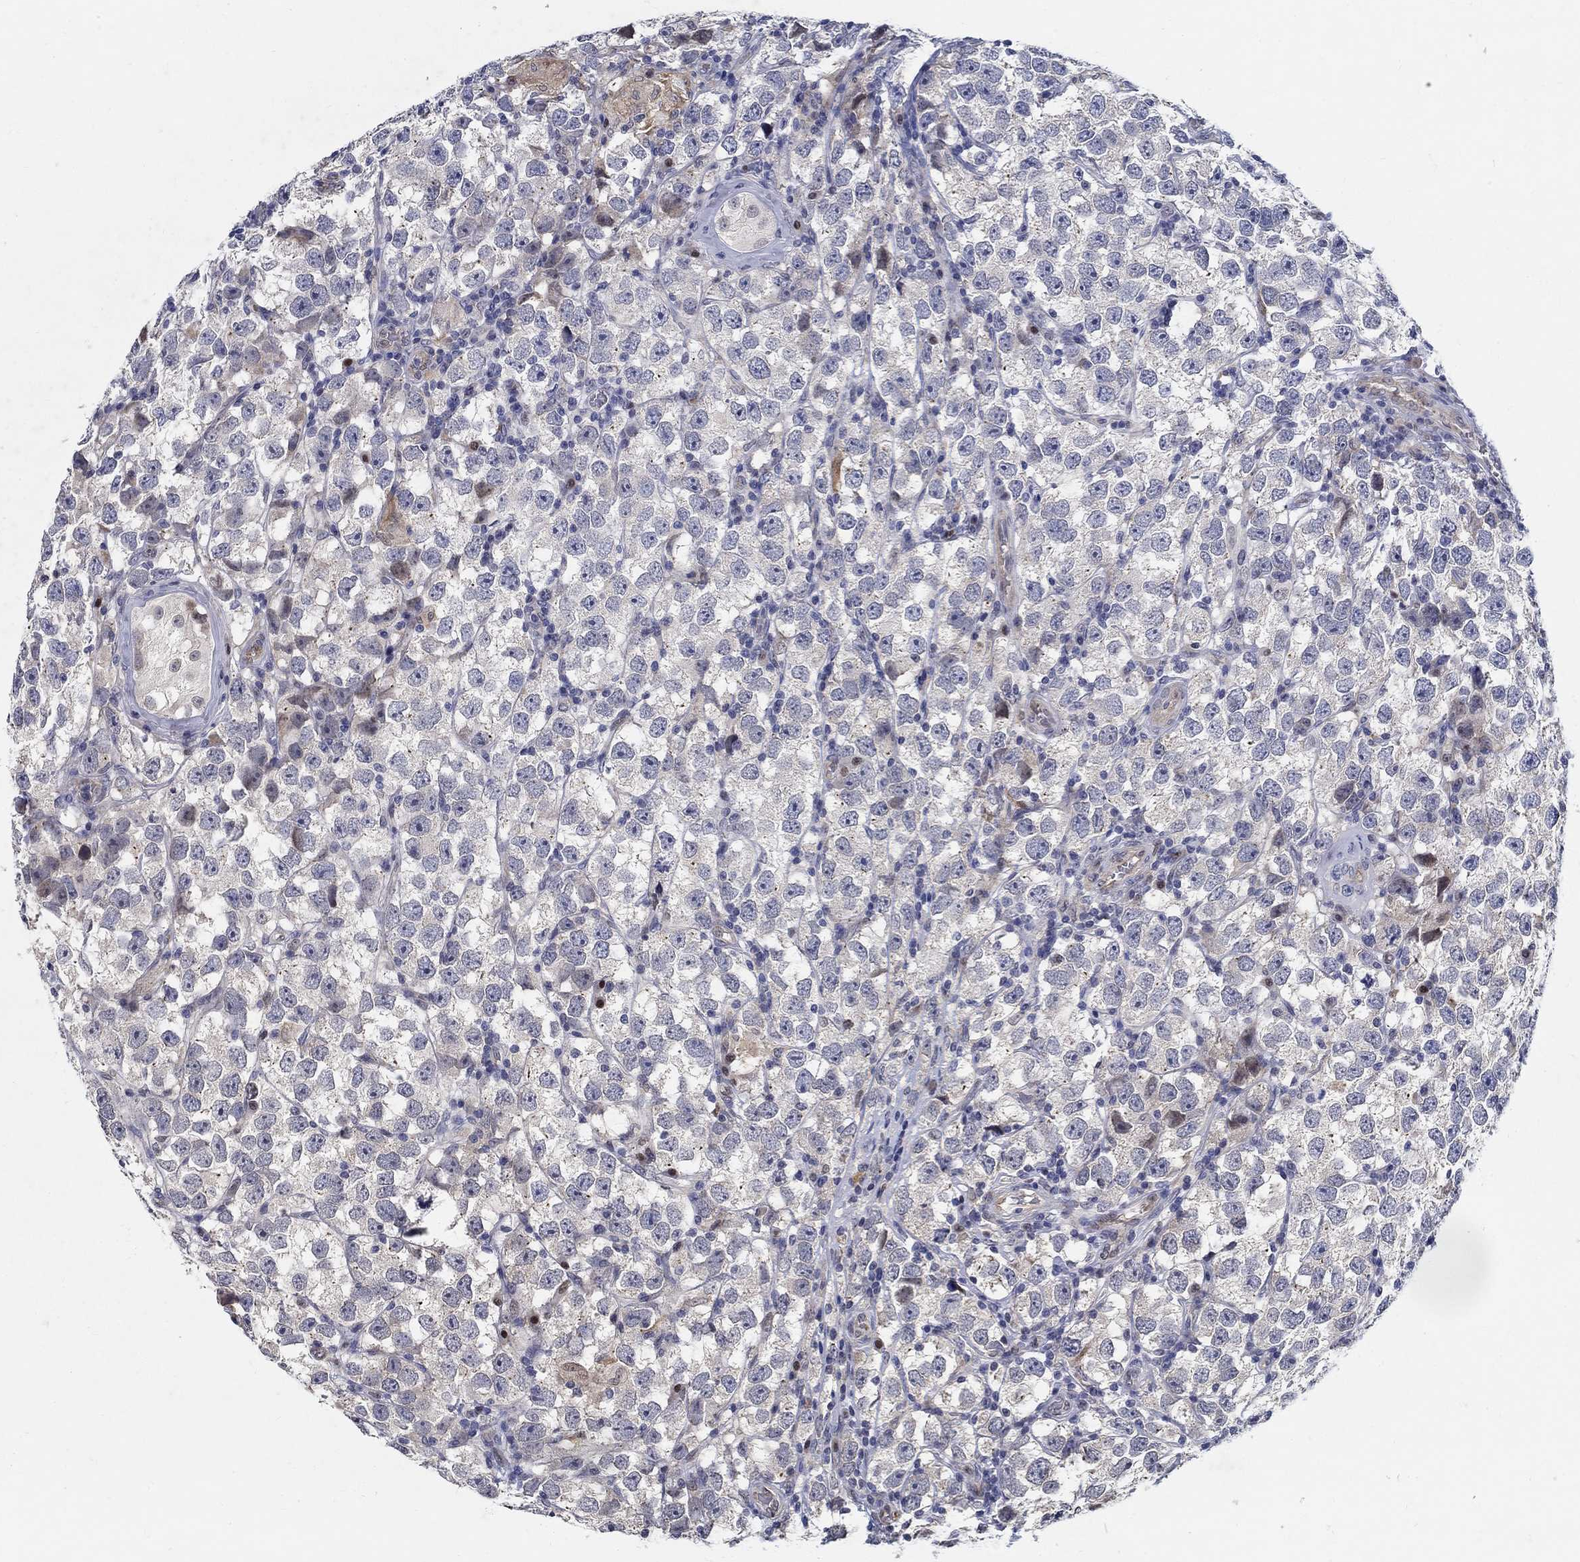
{"staining": {"intensity": "negative", "quantity": "none", "location": "none"}, "tissue": "testis cancer", "cell_type": "Tumor cells", "image_type": "cancer", "snomed": [{"axis": "morphology", "description": "Seminoma, NOS"}, {"axis": "topography", "description": "Testis"}], "caption": "The image shows no staining of tumor cells in seminoma (testis).", "gene": "C16orf46", "patient": {"sex": "male", "age": 26}}